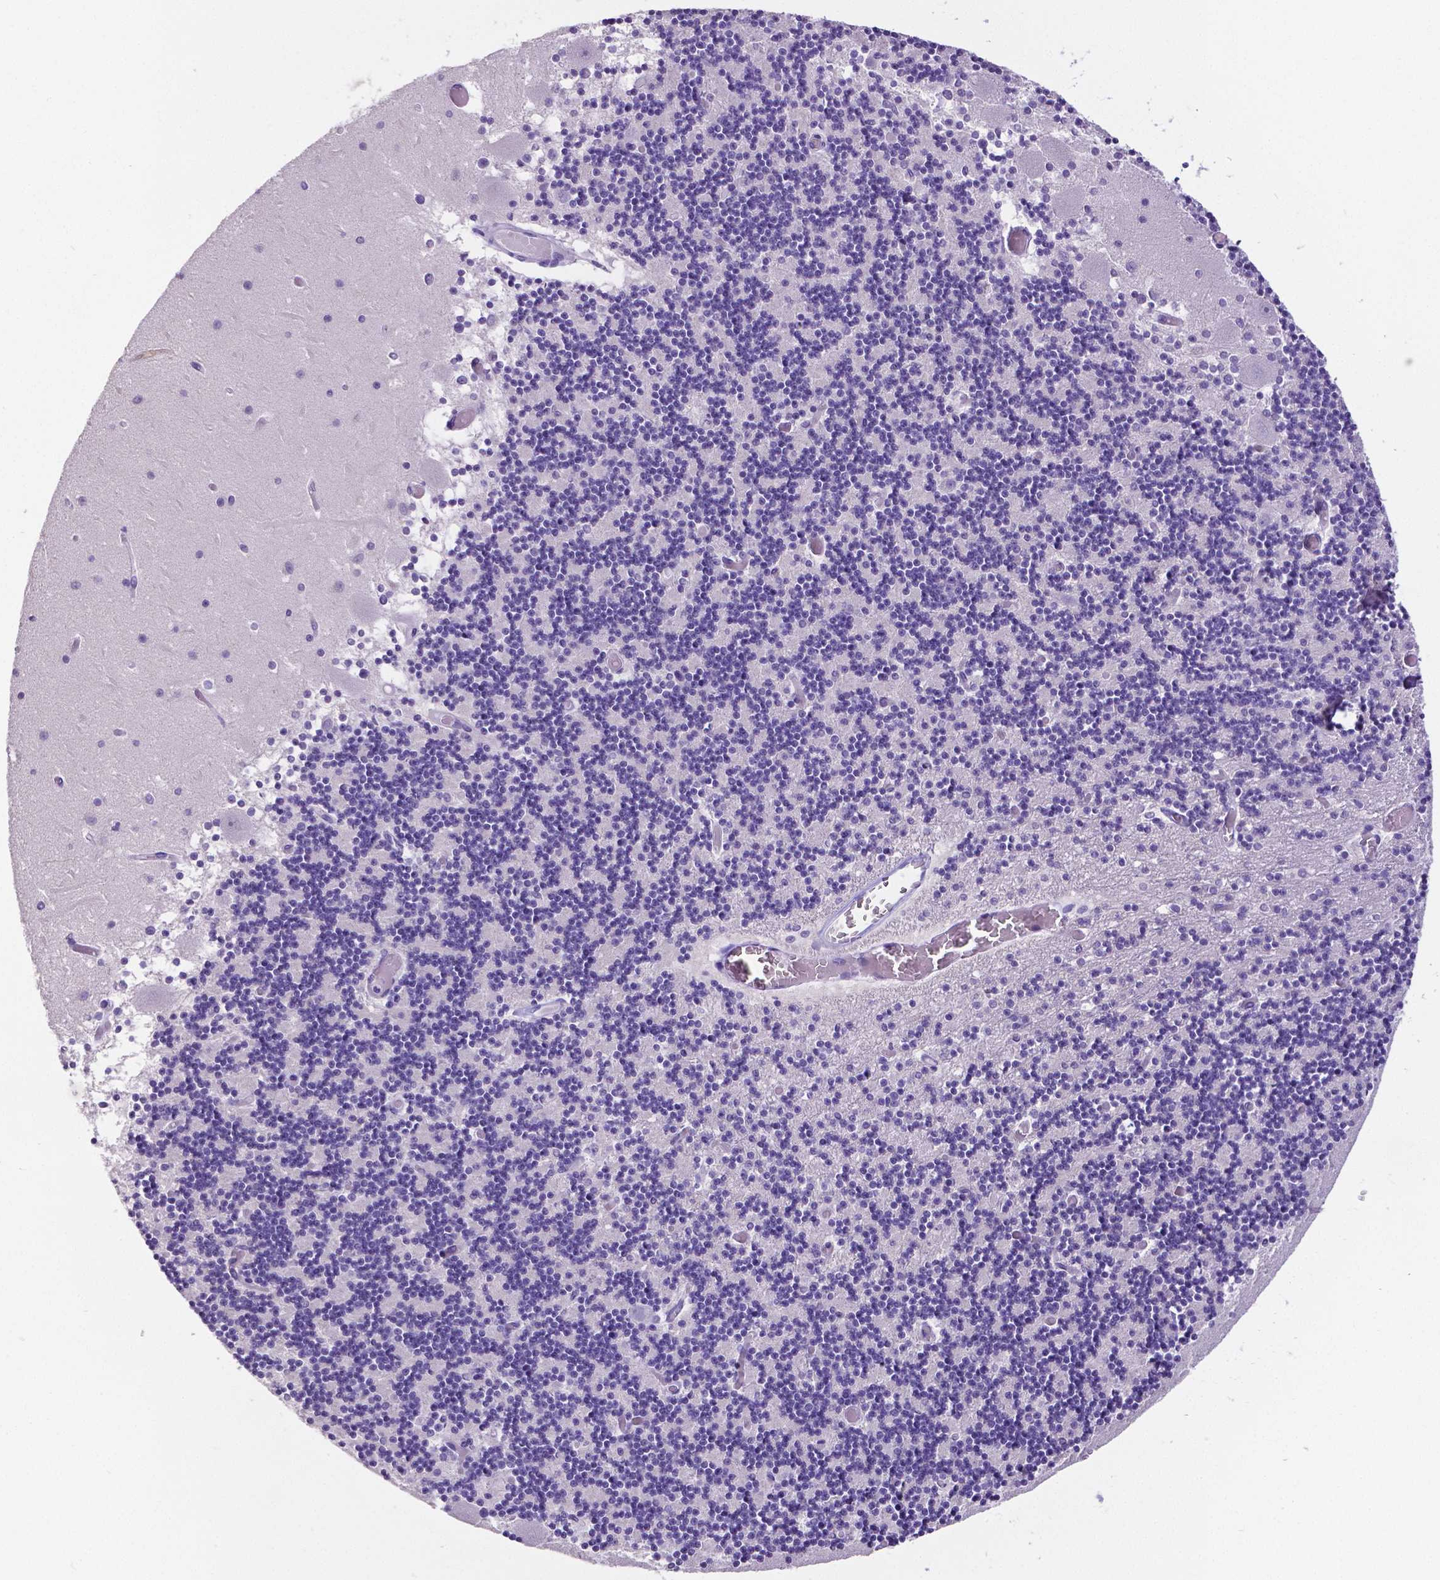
{"staining": {"intensity": "negative", "quantity": "none", "location": "none"}, "tissue": "cerebellum", "cell_type": "Cells in granular layer", "image_type": "normal", "snomed": [{"axis": "morphology", "description": "Normal tissue, NOS"}, {"axis": "topography", "description": "Cerebellum"}], "caption": "Normal cerebellum was stained to show a protein in brown. There is no significant expression in cells in granular layer.", "gene": "SATB2", "patient": {"sex": "female", "age": 28}}